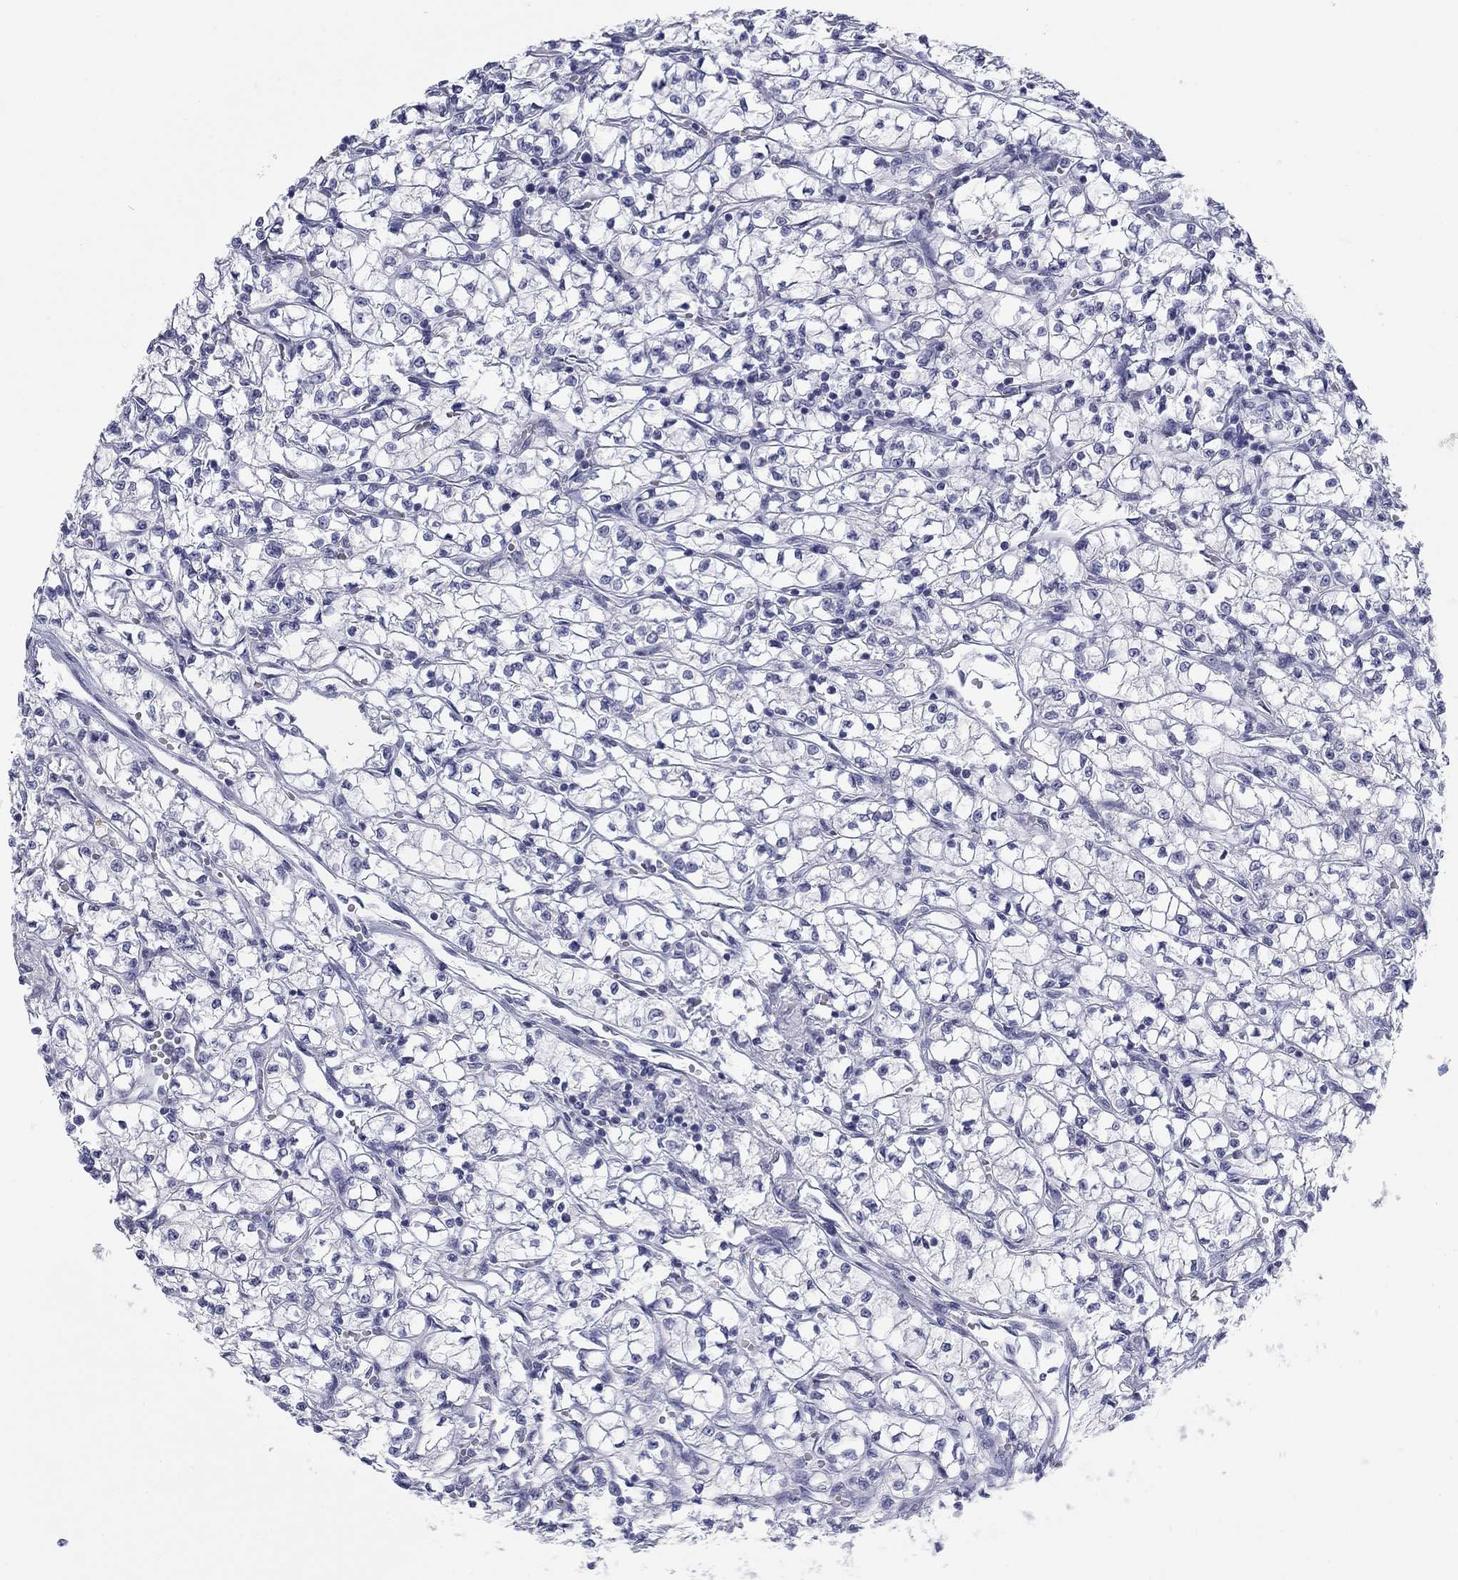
{"staining": {"intensity": "negative", "quantity": "none", "location": "none"}, "tissue": "renal cancer", "cell_type": "Tumor cells", "image_type": "cancer", "snomed": [{"axis": "morphology", "description": "Adenocarcinoma, NOS"}, {"axis": "topography", "description": "Kidney"}], "caption": "There is no significant positivity in tumor cells of adenocarcinoma (renal).", "gene": "CALB1", "patient": {"sex": "female", "age": 64}}